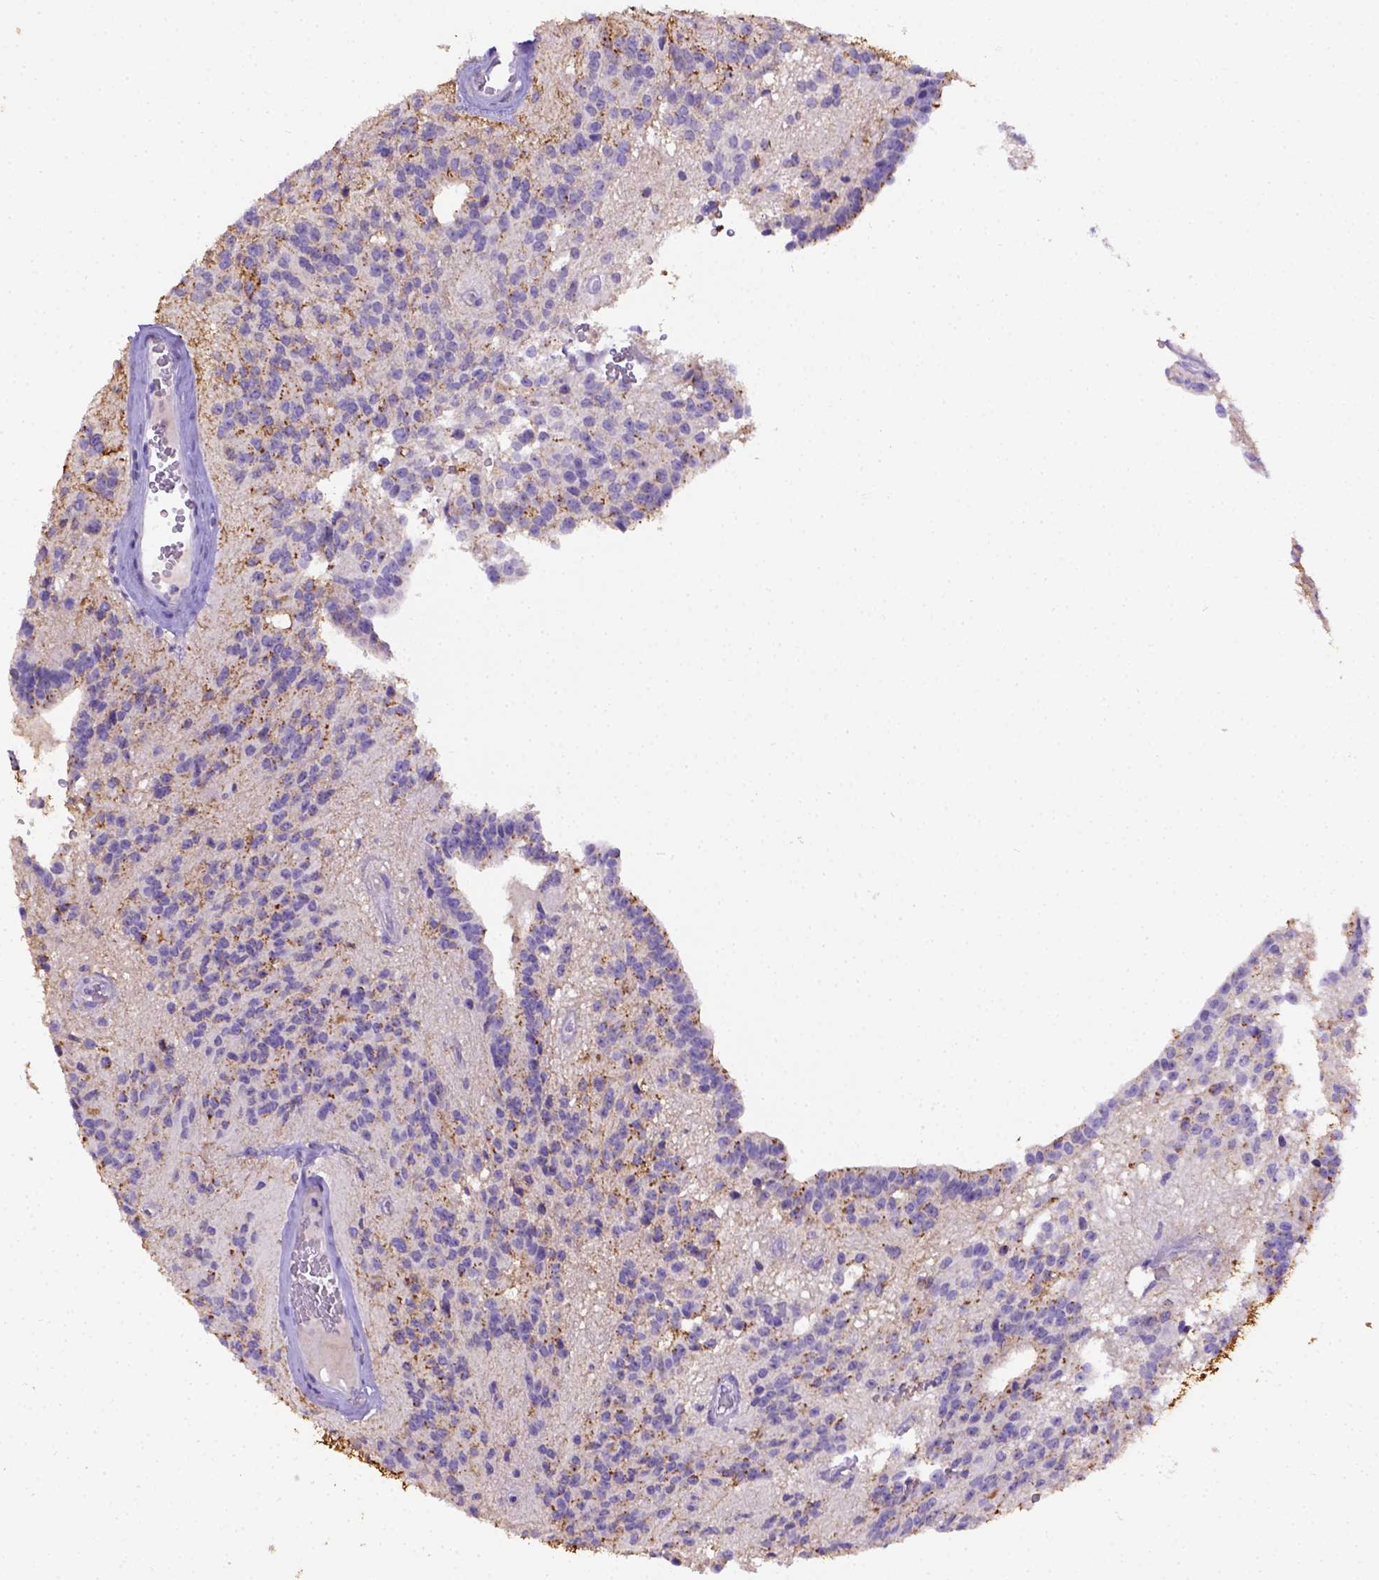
{"staining": {"intensity": "negative", "quantity": "none", "location": "none"}, "tissue": "glioma", "cell_type": "Tumor cells", "image_type": "cancer", "snomed": [{"axis": "morphology", "description": "Glioma, malignant, Low grade"}, {"axis": "topography", "description": "Brain"}], "caption": "A photomicrograph of glioma stained for a protein reveals no brown staining in tumor cells.", "gene": "B3GAT1", "patient": {"sex": "male", "age": 31}}